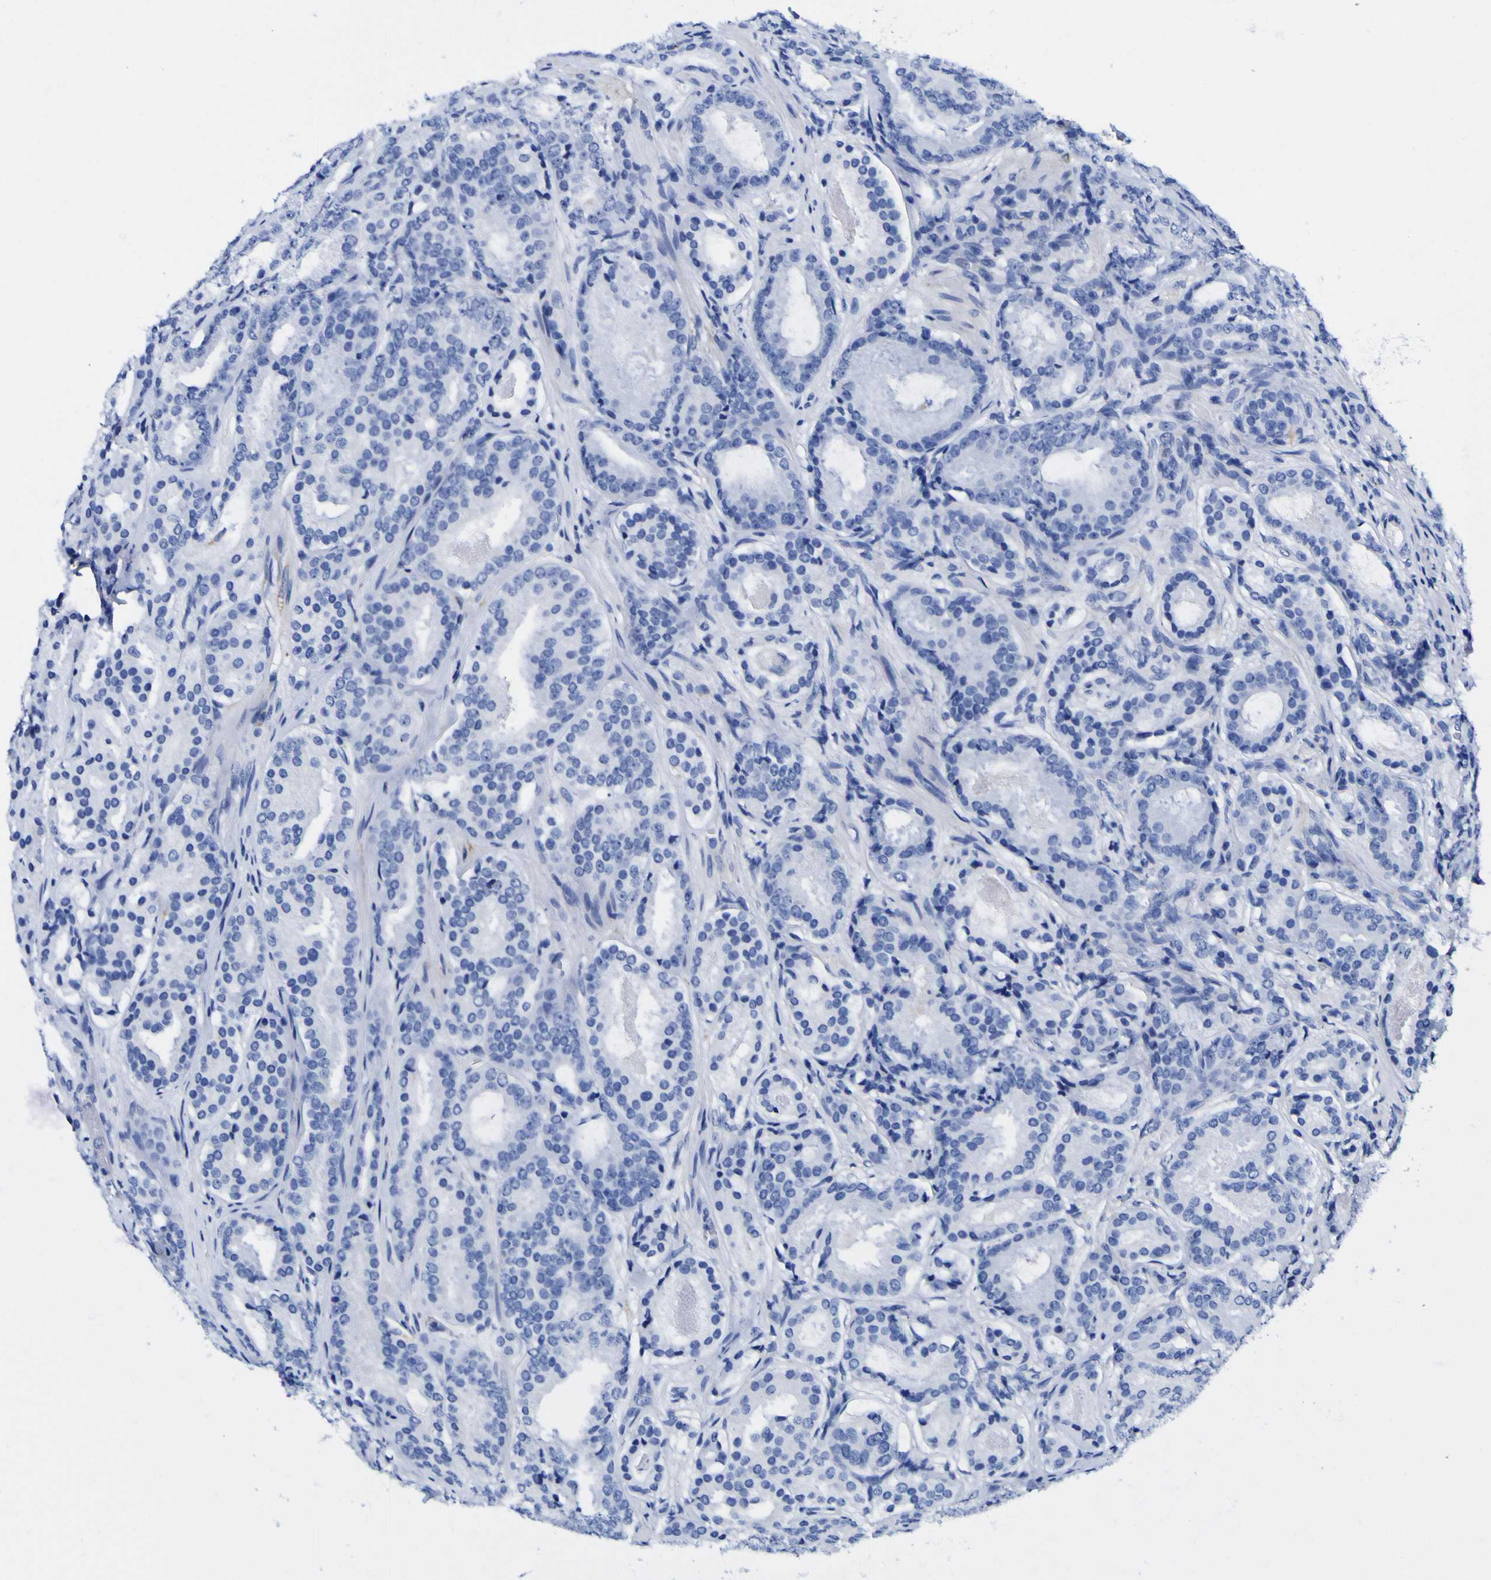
{"staining": {"intensity": "negative", "quantity": "none", "location": "none"}, "tissue": "prostate cancer", "cell_type": "Tumor cells", "image_type": "cancer", "snomed": [{"axis": "morphology", "description": "Adenocarcinoma, Low grade"}, {"axis": "topography", "description": "Prostate"}], "caption": "DAB (3,3'-diaminobenzidine) immunohistochemical staining of human prostate cancer (low-grade adenocarcinoma) displays no significant expression in tumor cells.", "gene": "HLA-DQA1", "patient": {"sex": "male", "age": 69}}